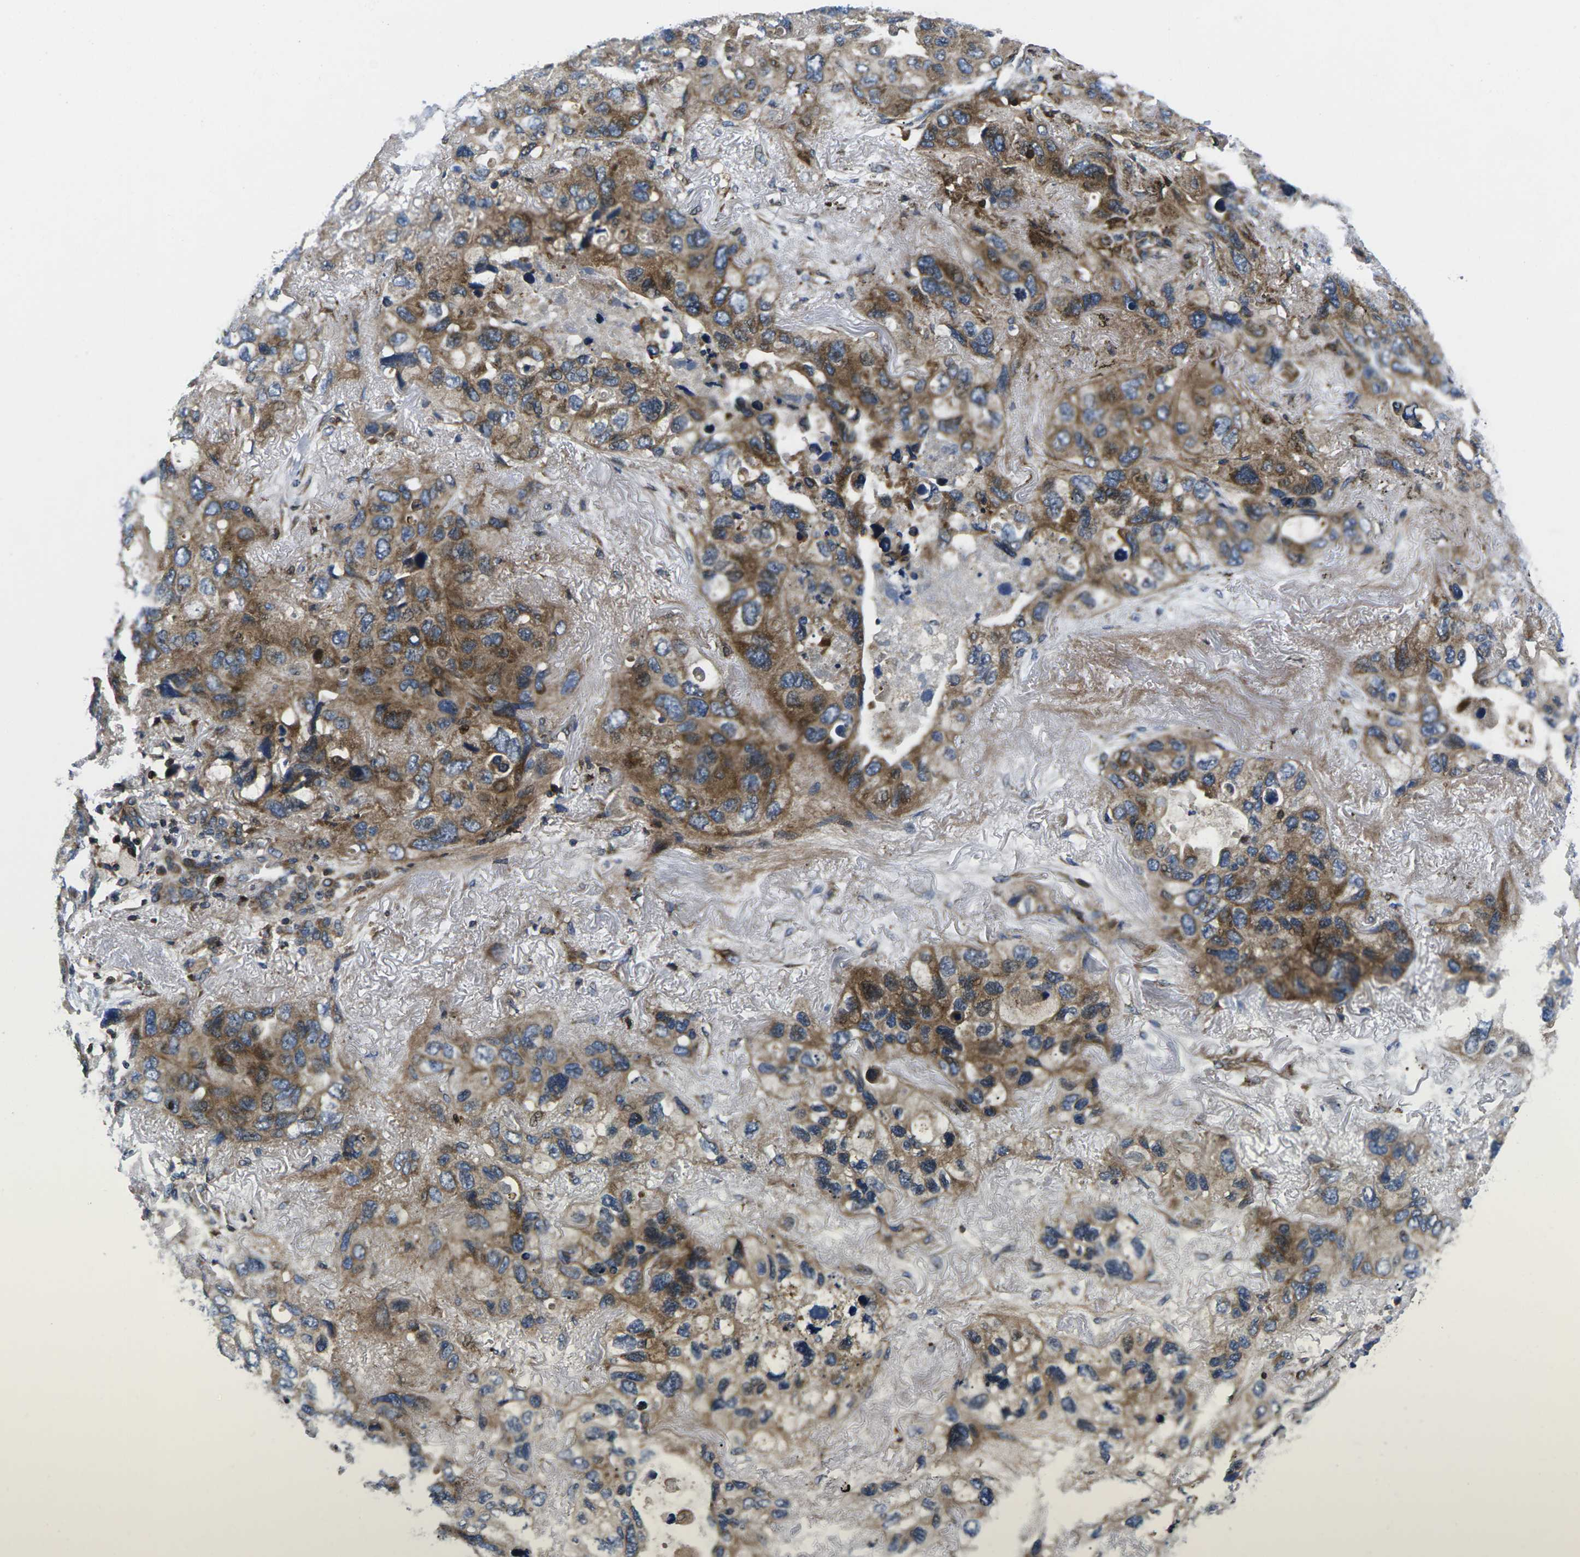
{"staining": {"intensity": "moderate", "quantity": ">75%", "location": "cytoplasmic/membranous"}, "tissue": "lung cancer", "cell_type": "Tumor cells", "image_type": "cancer", "snomed": [{"axis": "morphology", "description": "Squamous cell carcinoma, NOS"}, {"axis": "topography", "description": "Lung"}], "caption": "Immunohistochemical staining of human lung cancer (squamous cell carcinoma) demonstrates moderate cytoplasmic/membranous protein expression in approximately >75% of tumor cells. (Stains: DAB in brown, nuclei in blue, Microscopy: brightfield microscopy at high magnification).", "gene": "PLCE1", "patient": {"sex": "female", "age": 73}}